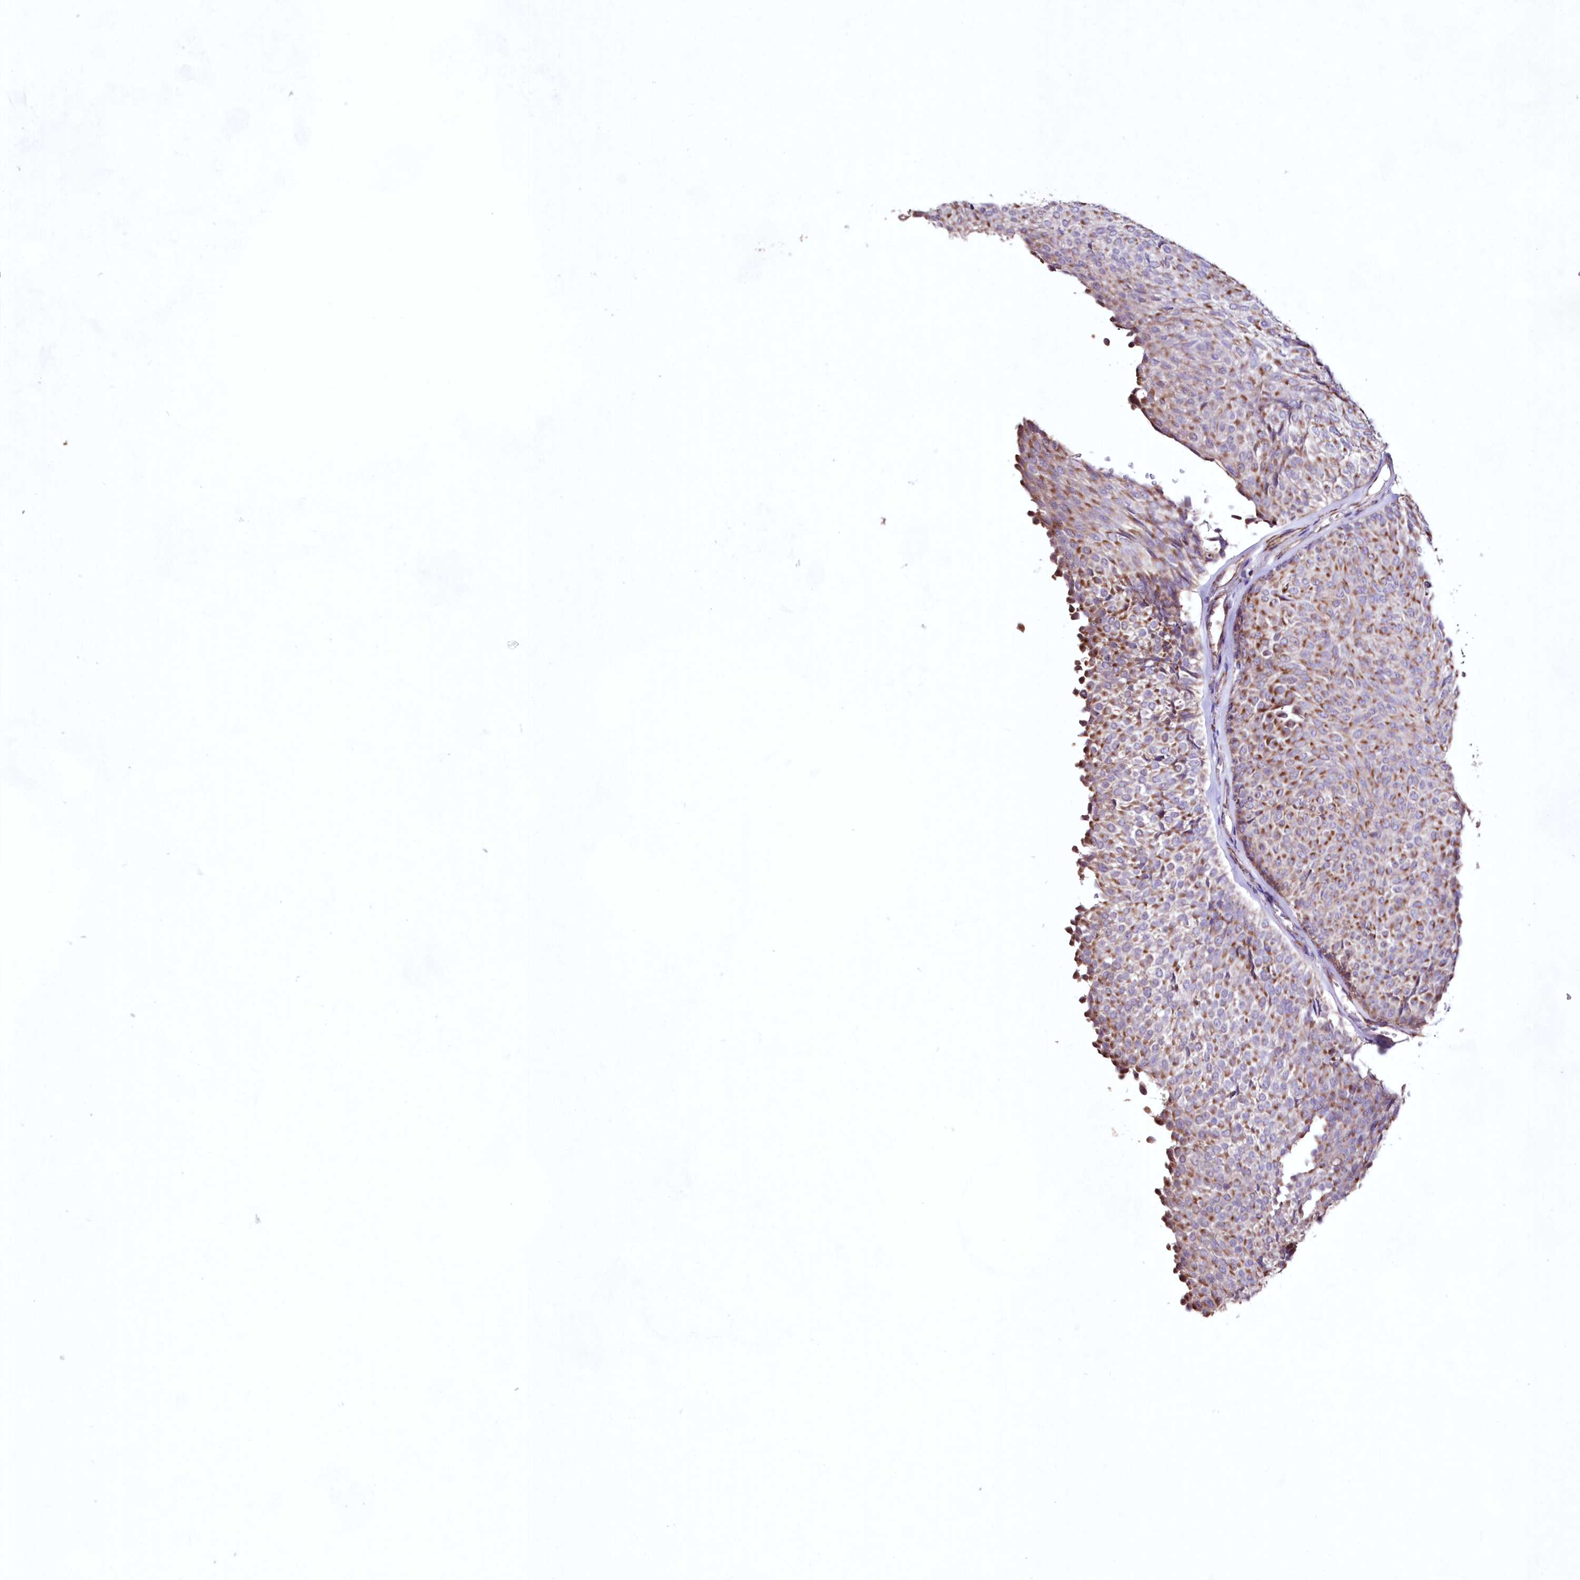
{"staining": {"intensity": "moderate", "quantity": ">75%", "location": "cytoplasmic/membranous"}, "tissue": "urothelial cancer", "cell_type": "Tumor cells", "image_type": "cancer", "snomed": [{"axis": "morphology", "description": "Urothelial carcinoma, Low grade"}, {"axis": "topography", "description": "Urinary bladder"}], "caption": "A high-resolution image shows immunohistochemistry staining of urothelial carcinoma (low-grade), which displays moderate cytoplasmic/membranous staining in approximately >75% of tumor cells.", "gene": "HADHB", "patient": {"sex": "male", "age": 78}}